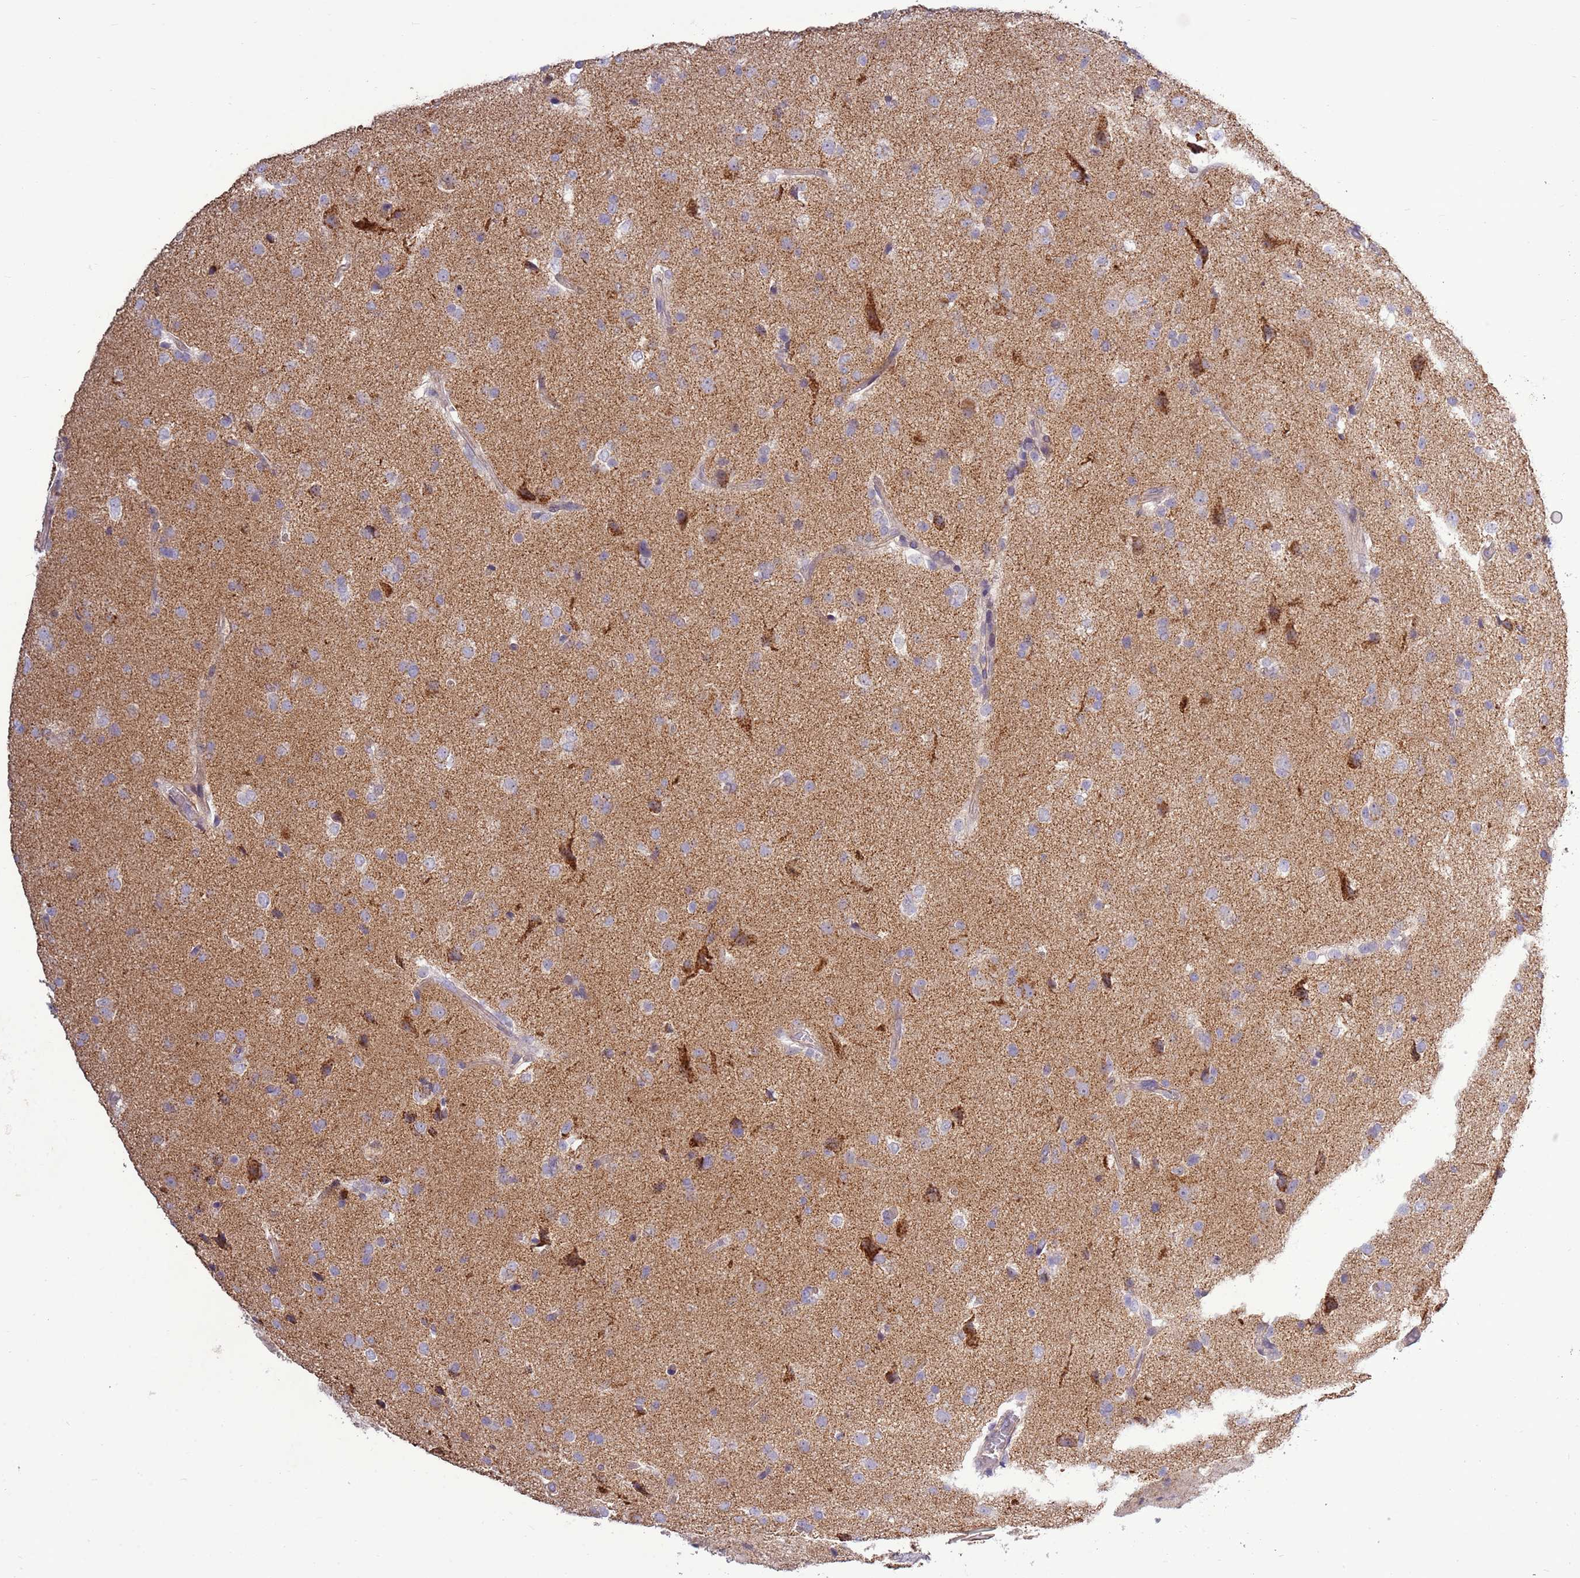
{"staining": {"intensity": "negative", "quantity": "none", "location": "none"}, "tissue": "glioma", "cell_type": "Tumor cells", "image_type": "cancer", "snomed": [{"axis": "morphology", "description": "Glioma, malignant, High grade"}, {"axis": "topography", "description": "Brain"}], "caption": "High magnification brightfield microscopy of high-grade glioma (malignant) stained with DAB (3,3'-diaminobenzidine) (brown) and counterstained with hematoxylin (blue): tumor cells show no significant staining.", "gene": "EVA1B", "patient": {"sex": "male", "age": 33}}